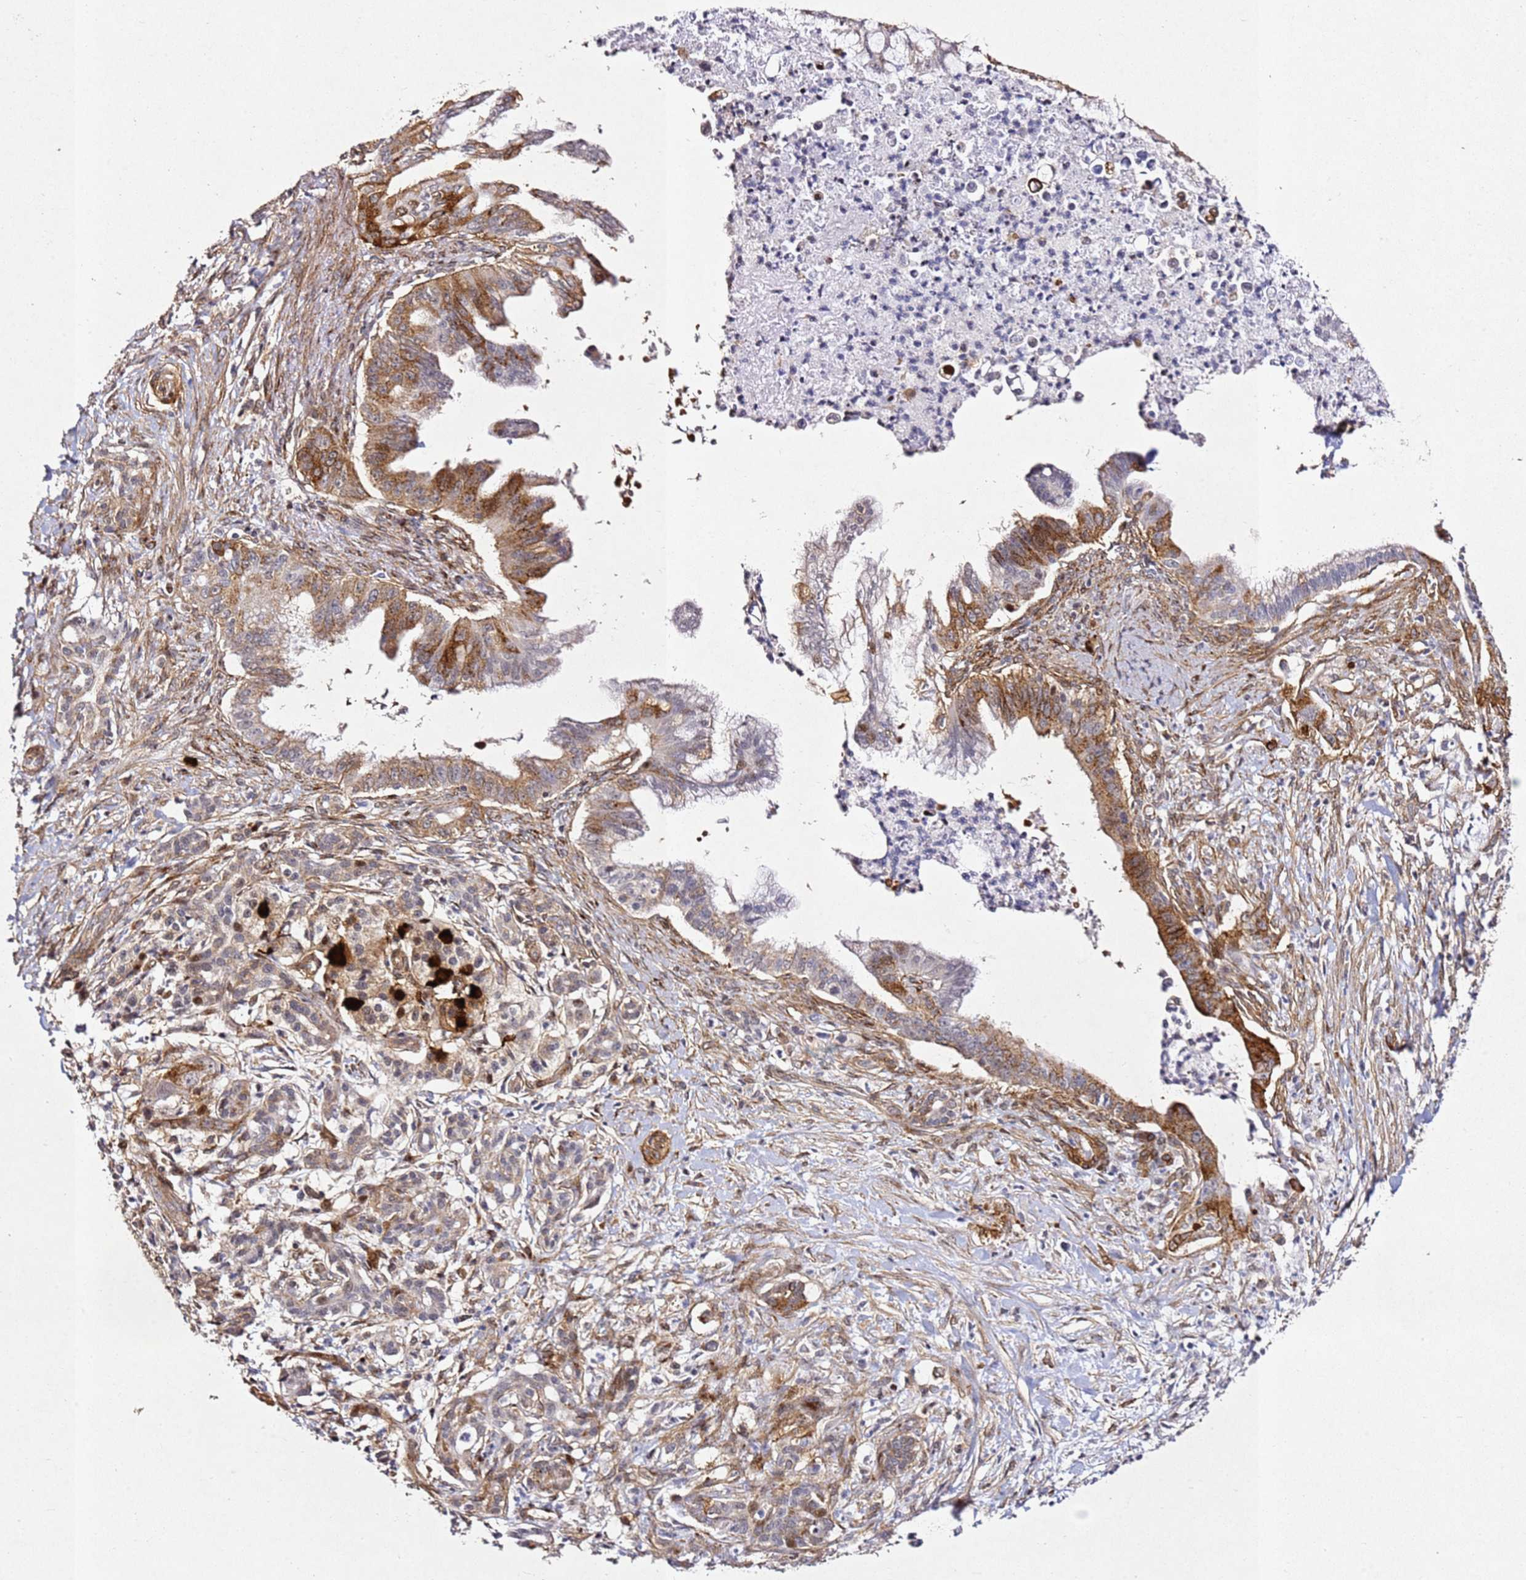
{"staining": {"intensity": "strong", "quantity": "25%-75%", "location": "cytoplasmic/membranous"}, "tissue": "pancreatic cancer", "cell_type": "Tumor cells", "image_type": "cancer", "snomed": [{"axis": "morphology", "description": "Adenocarcinoma, NOS"}, {"axis": "topography", "description": "Pancreas"}], "caption": "Pancreatic cancer (adenocarcinoma) tissue reveals strong cytoplasmic/membranous positivity in approximately 25%-75% of tumor cells, visualized by immunohistochemistry. (DAB (3,3'-diaminobenzidine) IHC, brown staining for protein, blue staining for nuclei).", "gene": "ZNF296", "patient": {"sex": "male", "age": 58}}